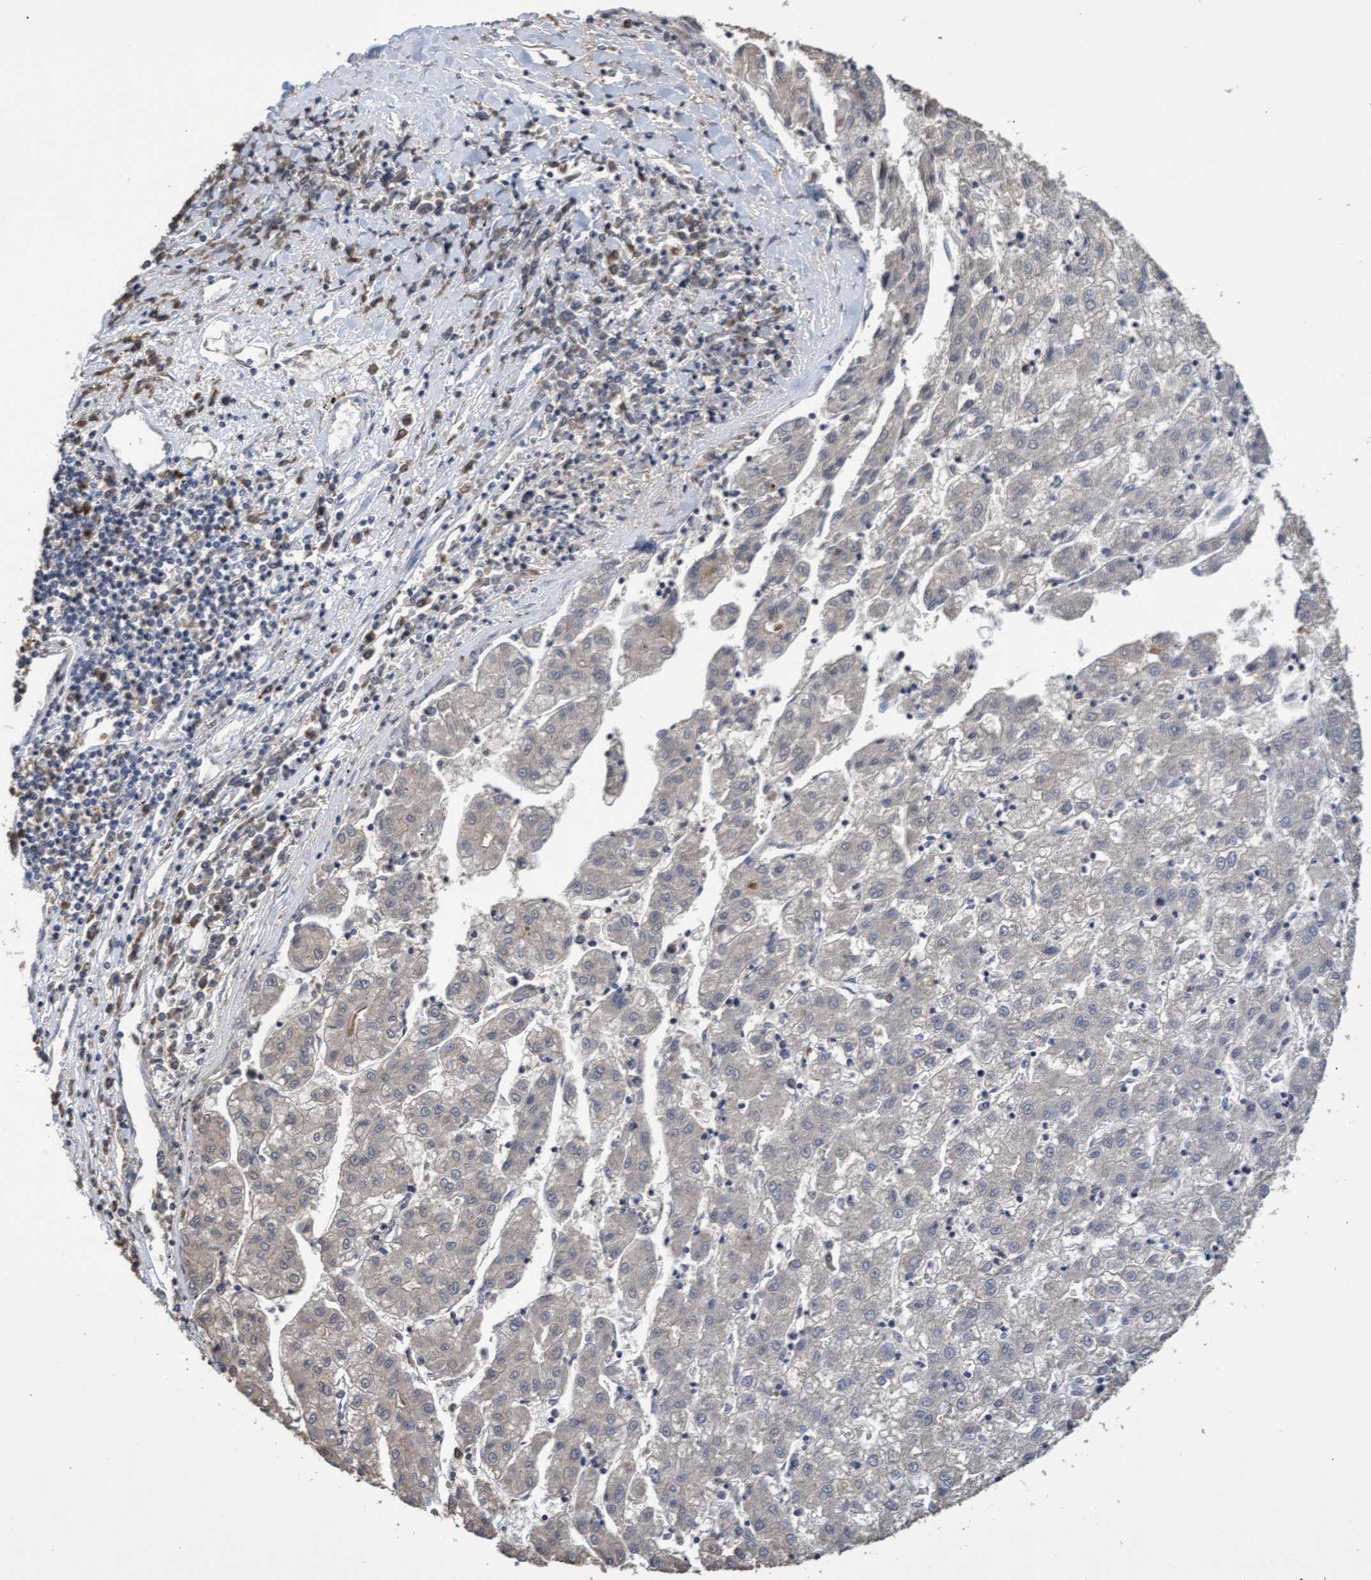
{"staining": {"intensity": "negative", "quantity": "none", "location": "none"}, "tissue": "liver cancer", "cell_type": "Tumor cells", "image_type": "cancer", "snomed": [{"axis": "morphology", "description": "Carcinoma, Hepatocellular, NOS"}, {"axis": "topography", "description": "Liver"}], "caption": "Image shows no protein positivity in tumor cells of liver cancer tissue.", "gene": "GPR39", "patient": {"sex": "male", "age": 72}}